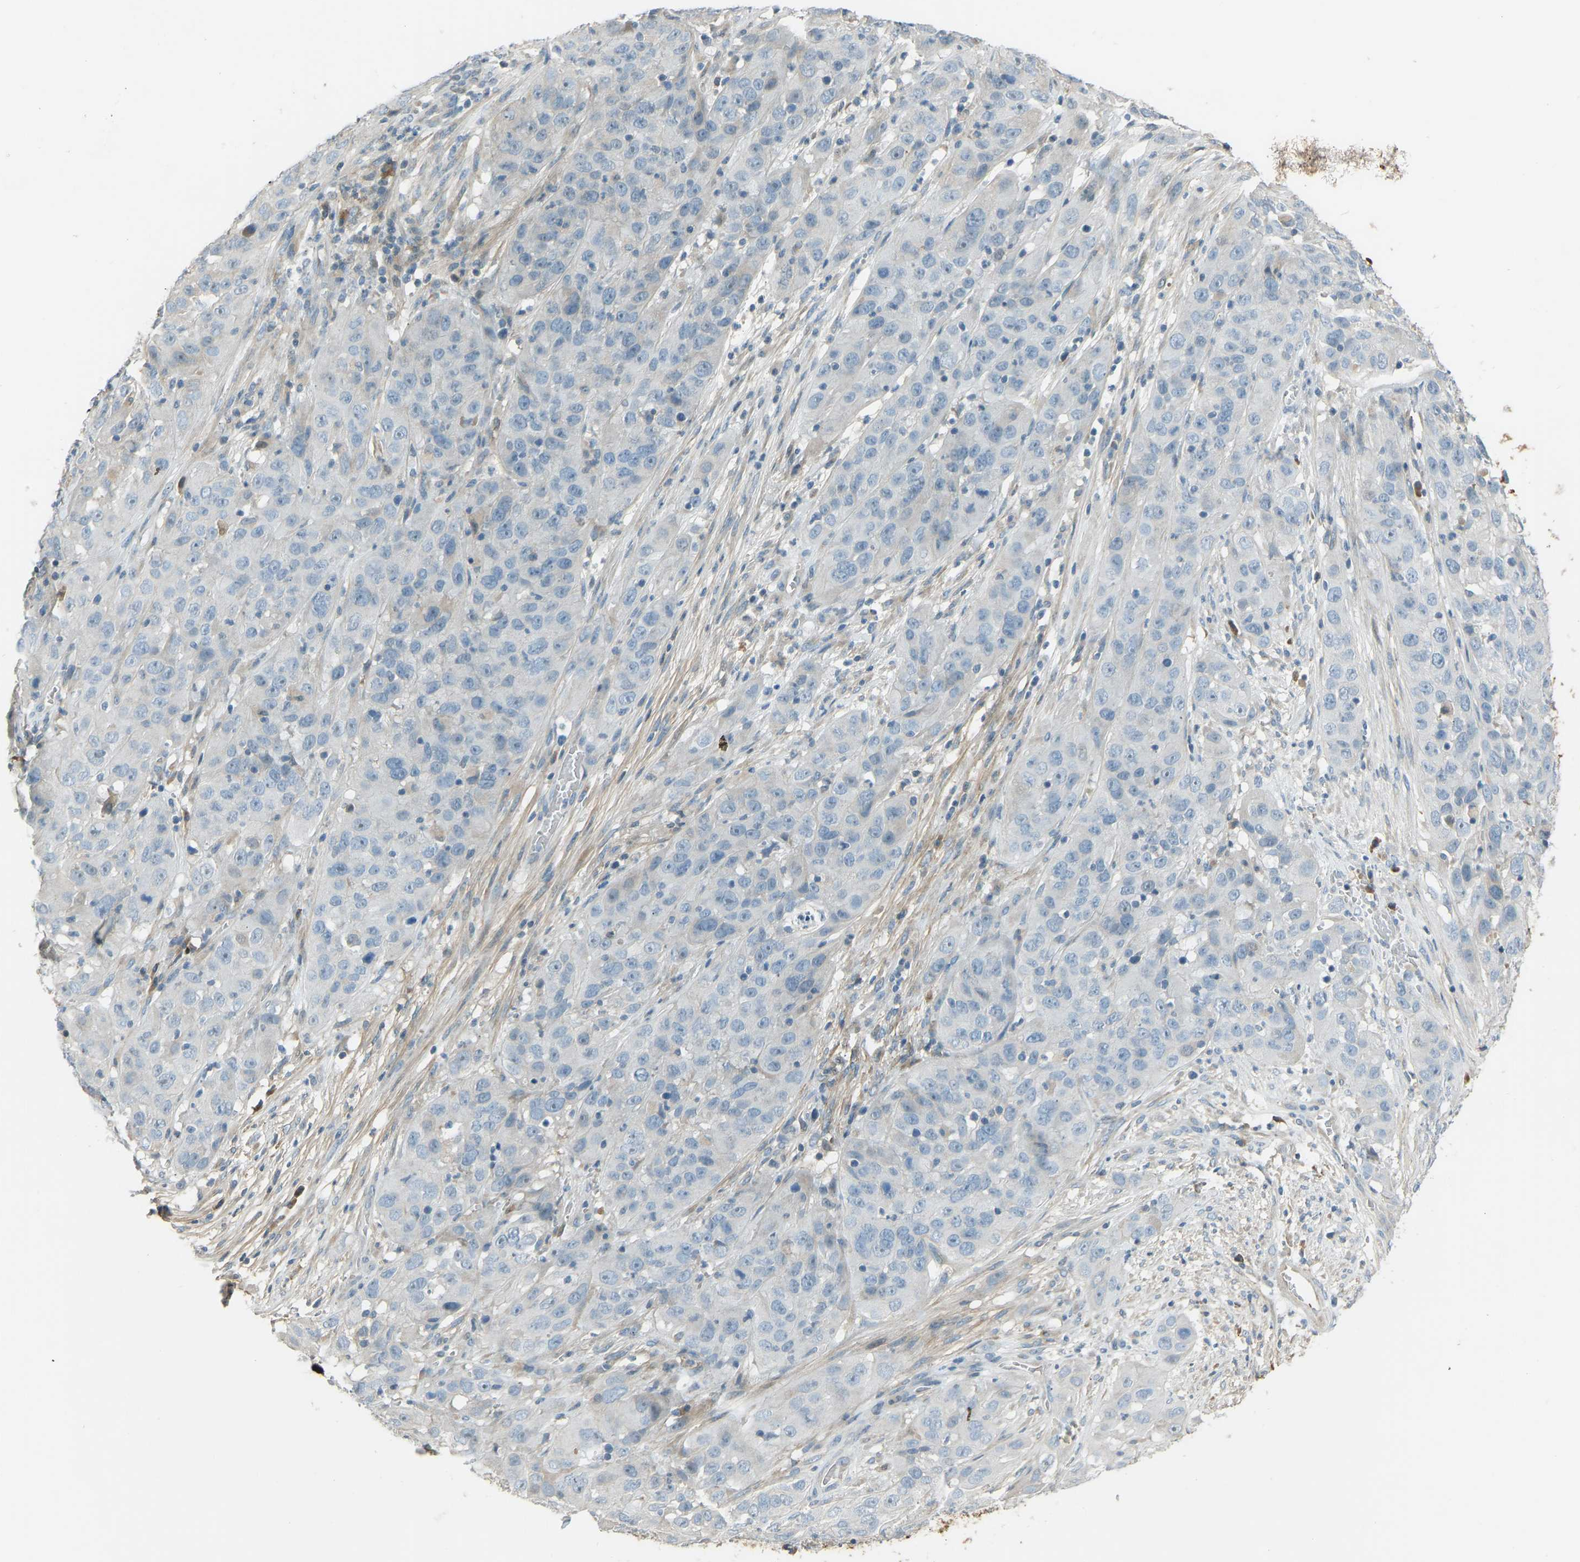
{"staining": {"intensity": "negative", "quantity": "none", "location": "none"}, "tissue": "cervical cancer", "cell_type": "Tumor cells", "image_type": "cancer", "snomed": [{"axis": "morphology", "description": "Squamous cell carcinoma, NOS"}, {"axis": "topography", "description": "Cervix"}], "caption": "Immunohistochemistry of cervical cancer demonstrates no expression in tumor cells. (Stains: DAB IHC with hematoxylin counter stain, Microscopy: brightfield microscopy at high magnification).", "gene": "FBLN2", "patient": {"sex": "female", "age": 32}}